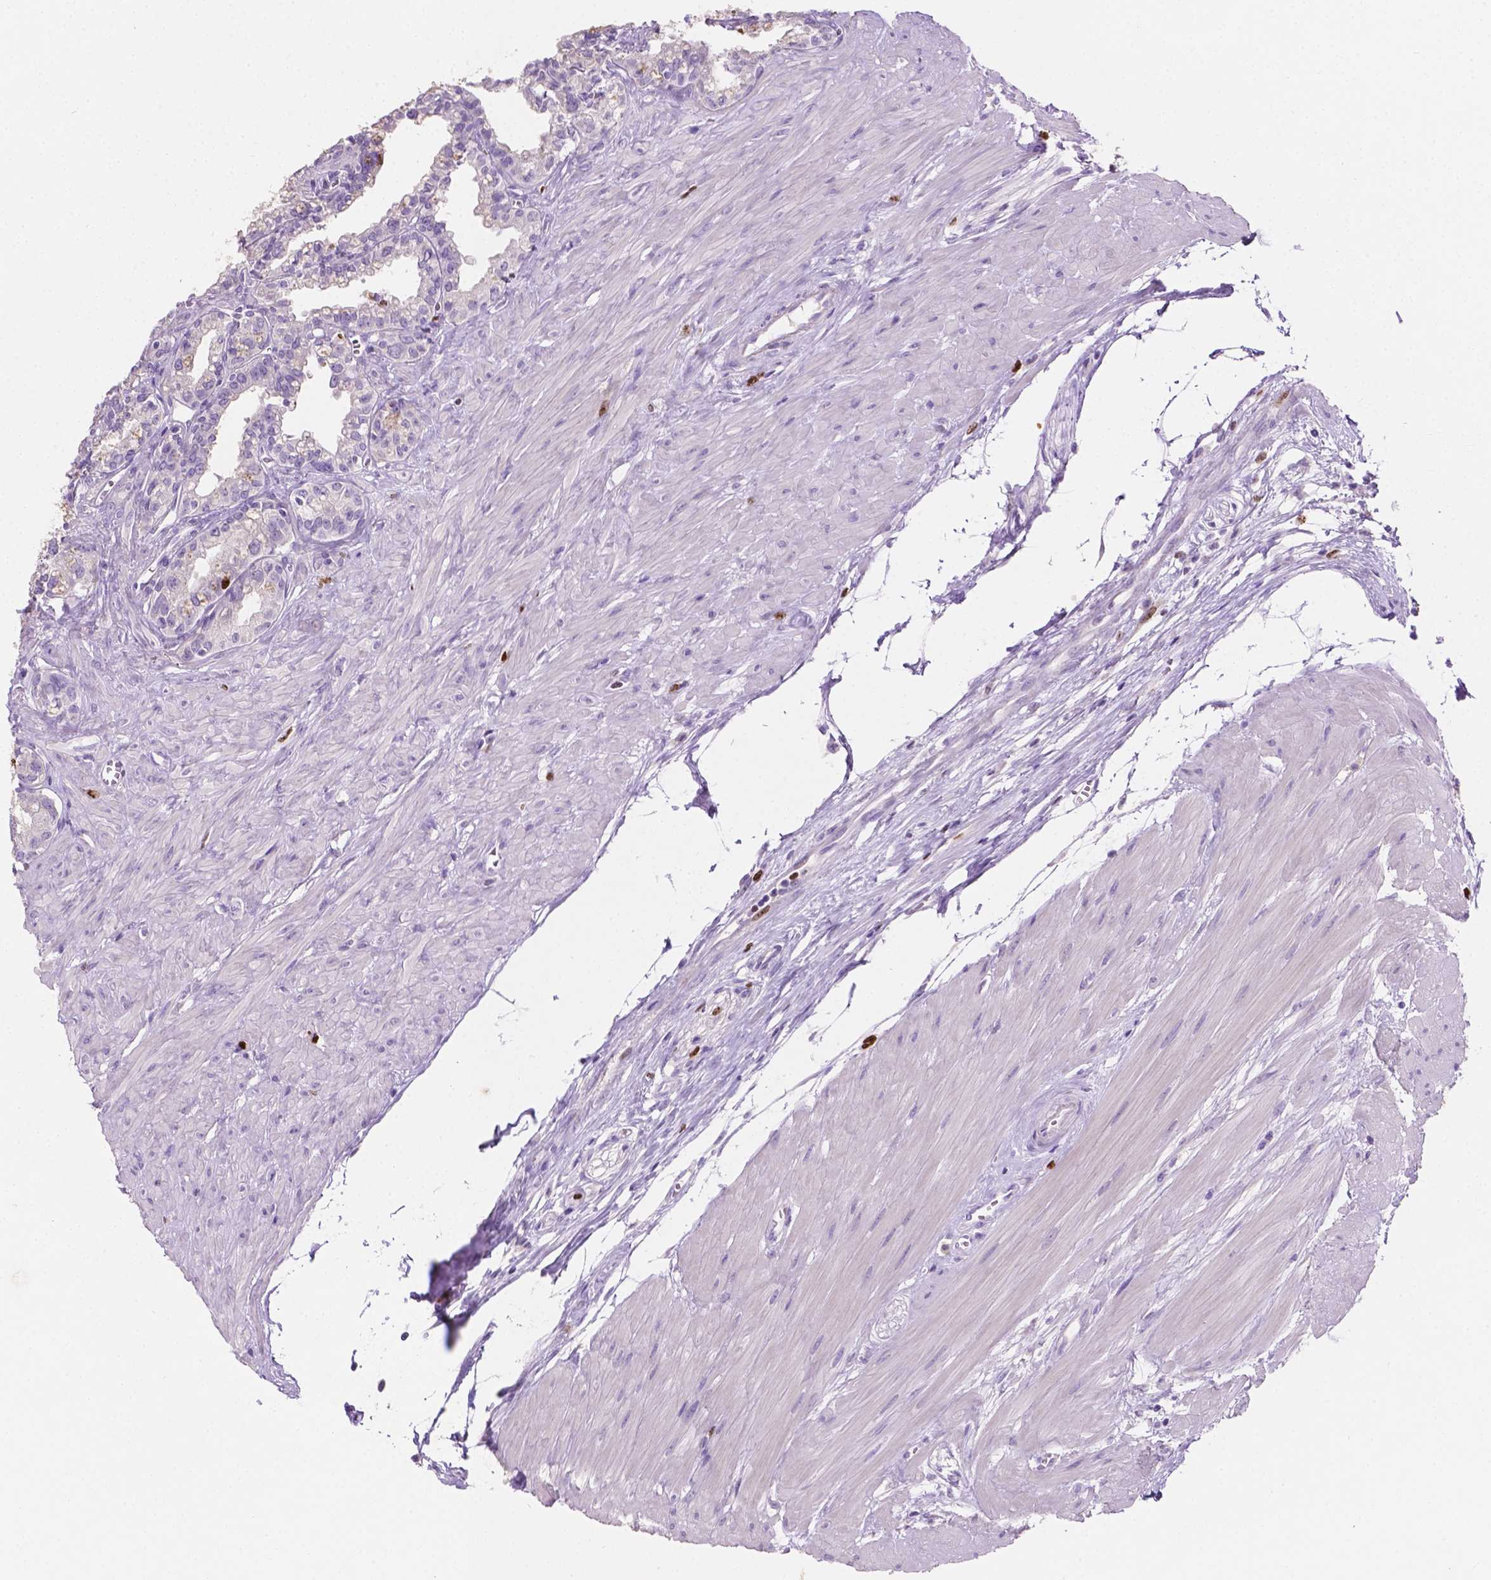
{"staining": {"intensity": "negative", "quantity": "none", "location": "none"}, "tissue": "seminal vesicle", "cell_type": "Glandular cells", "image_type": "normal", "snomed": [{"axis": "morphology", "description": "Normal tissue, NOS"}, {"axis": "morphology", "description": "Urothelial carcinoma, NOS"}, {"axis": "topography", "description": "Urinary bladder"}, {"axis": "topography", "description": "Seminal veicle"}], "caption": "Micrograph shows no significant protein positivity in glandular cells of normal seminal vesicle.", "gene": "SIAH2", "patient": {"sex": "male", "age": 76}}